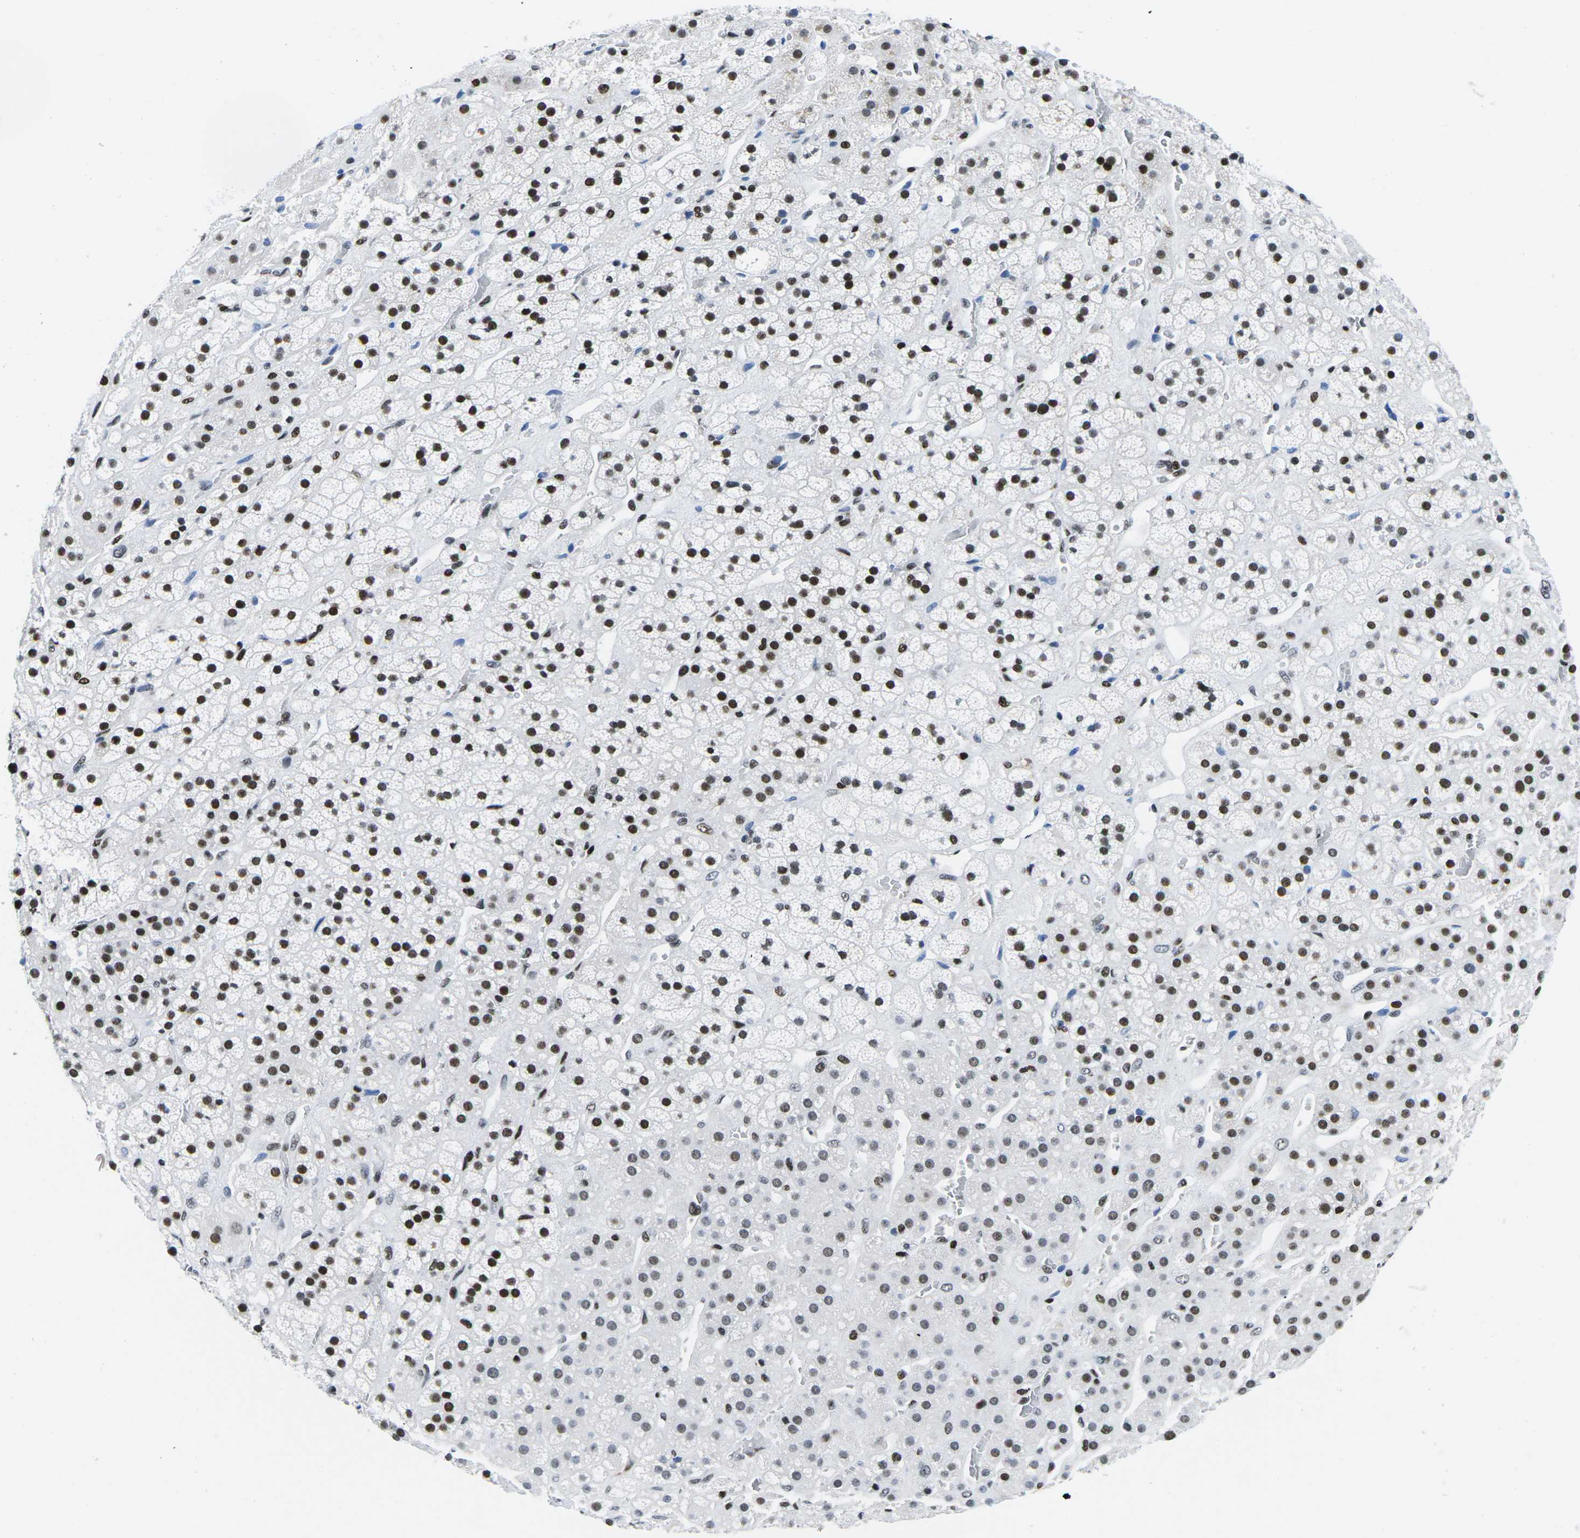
{"staining": {"intensity": "strong", "quantity": ">75%", "location": "nuclear"}, "tissue": "adrenal gland", "cell_type": "Glandular cells", "image_type": "normal", "snomed": [{"axis": "morphology", "description": "Normal tissue, NOS"}, {"axis": "topography", "description": "Adrenal gland"}], "caption": "Glandular cells demonstrate strong nuclear expression in approximately >75% of cells in unremarkable adrenal gland. Using DAB (brown) and hematoxylin (blue) stains, captured at high magnification using brightfield microscopy.", "gene": "ATF1", "patient": {"sex": "male", "age": 56}}